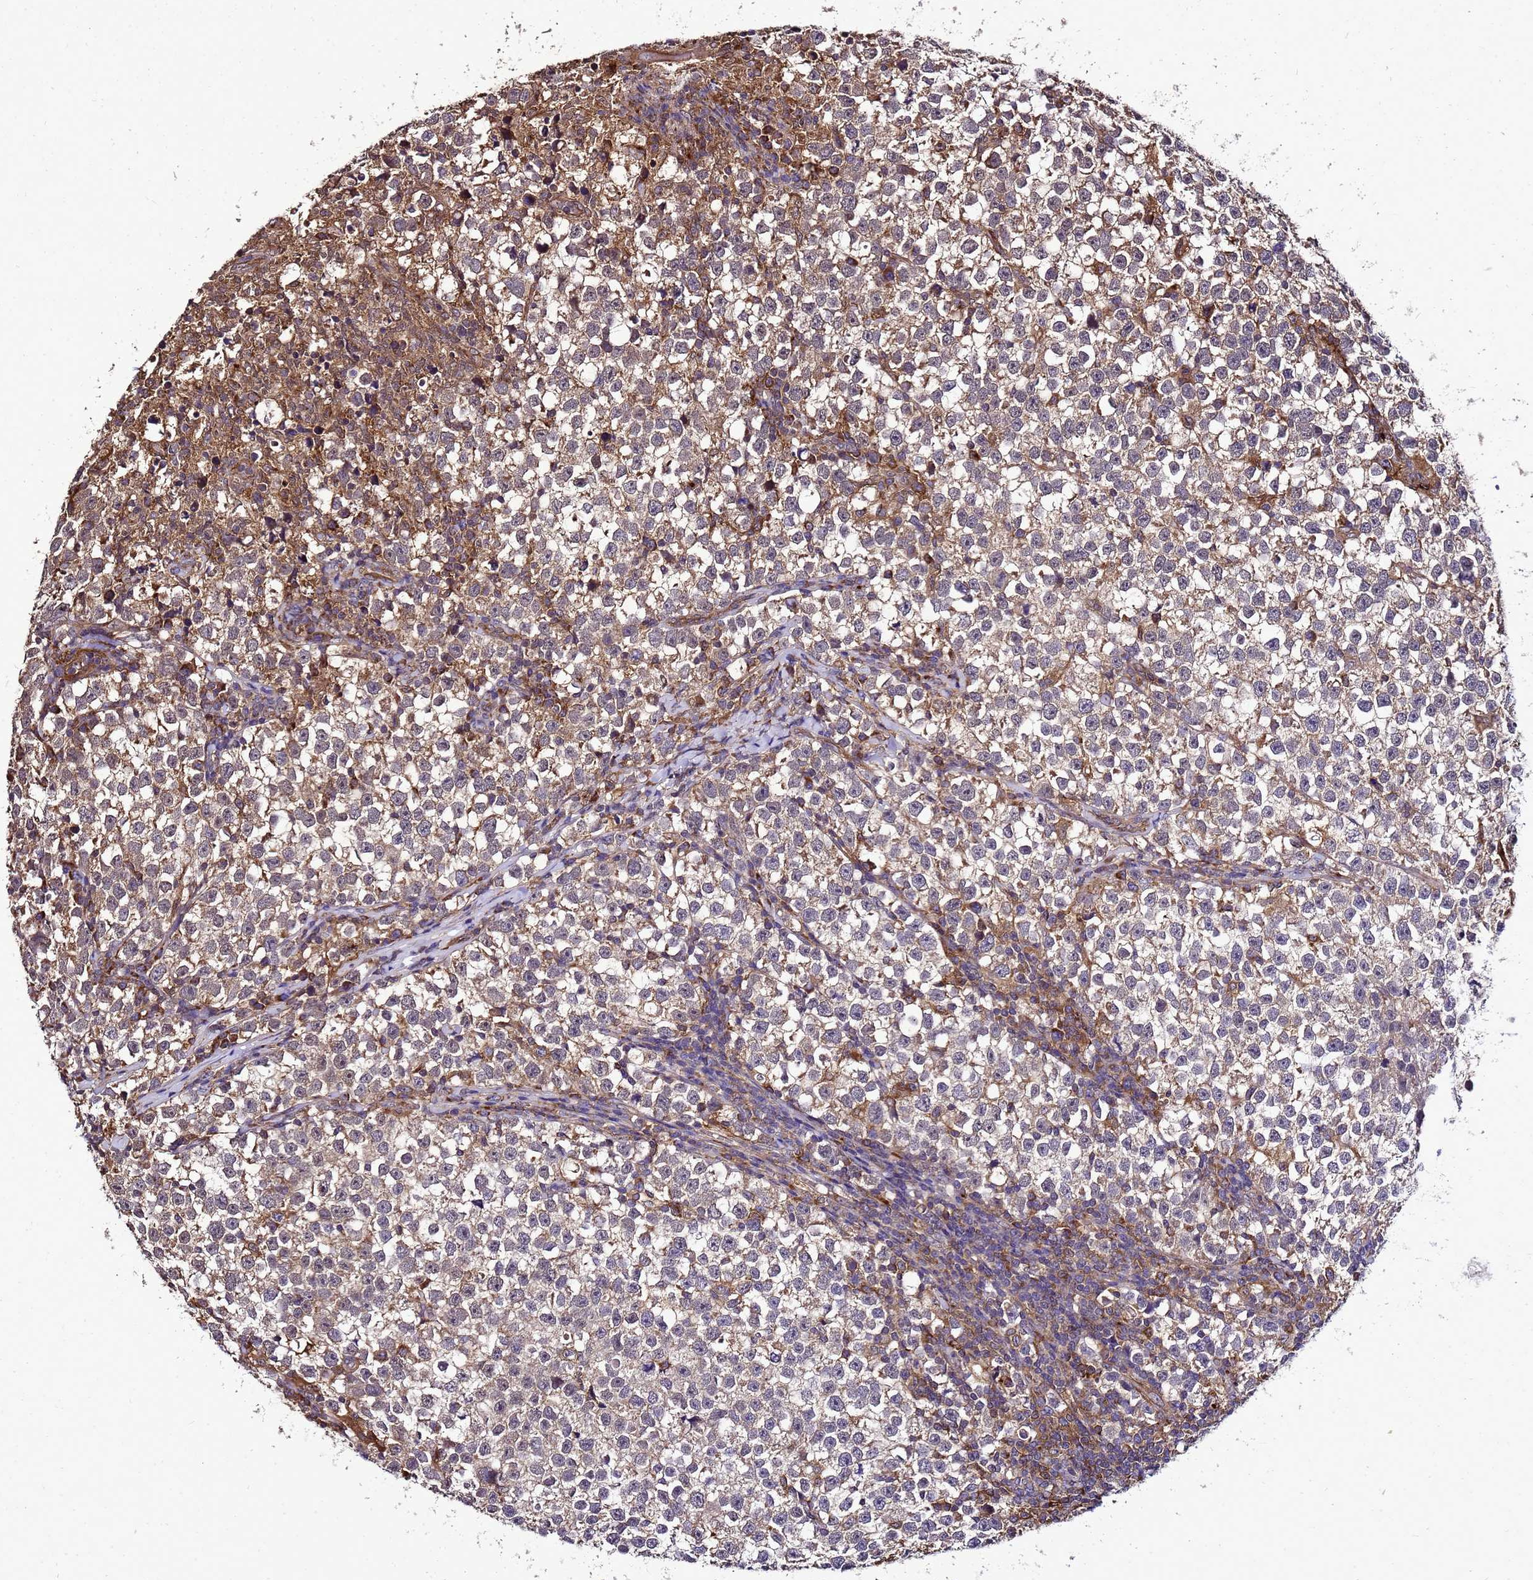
{"staining": {"intensity": "moderate", "quantity": "25%-75%", "location": "cytoplasmic/membranous"}, "tissue": "testis cancer", "cell_type": "Tumor cells", "image_type": "cancer", "snomed": [{"axis": "morphology", "description": "Normal tissue, NOS"}, {"axis": "morphology", "description": "Seminoma, NOS"}, {"axis": "topography", "description": "Testis"}], "caption": "Immunohistochemical staining of human seminoma (testis) reveals medium levels of moderate cytoplasmic/membranous protein expression in about 25%-75% of tumor cells.", "gene": "TRABD", "patient": {"sex": "male", "age": 43}}